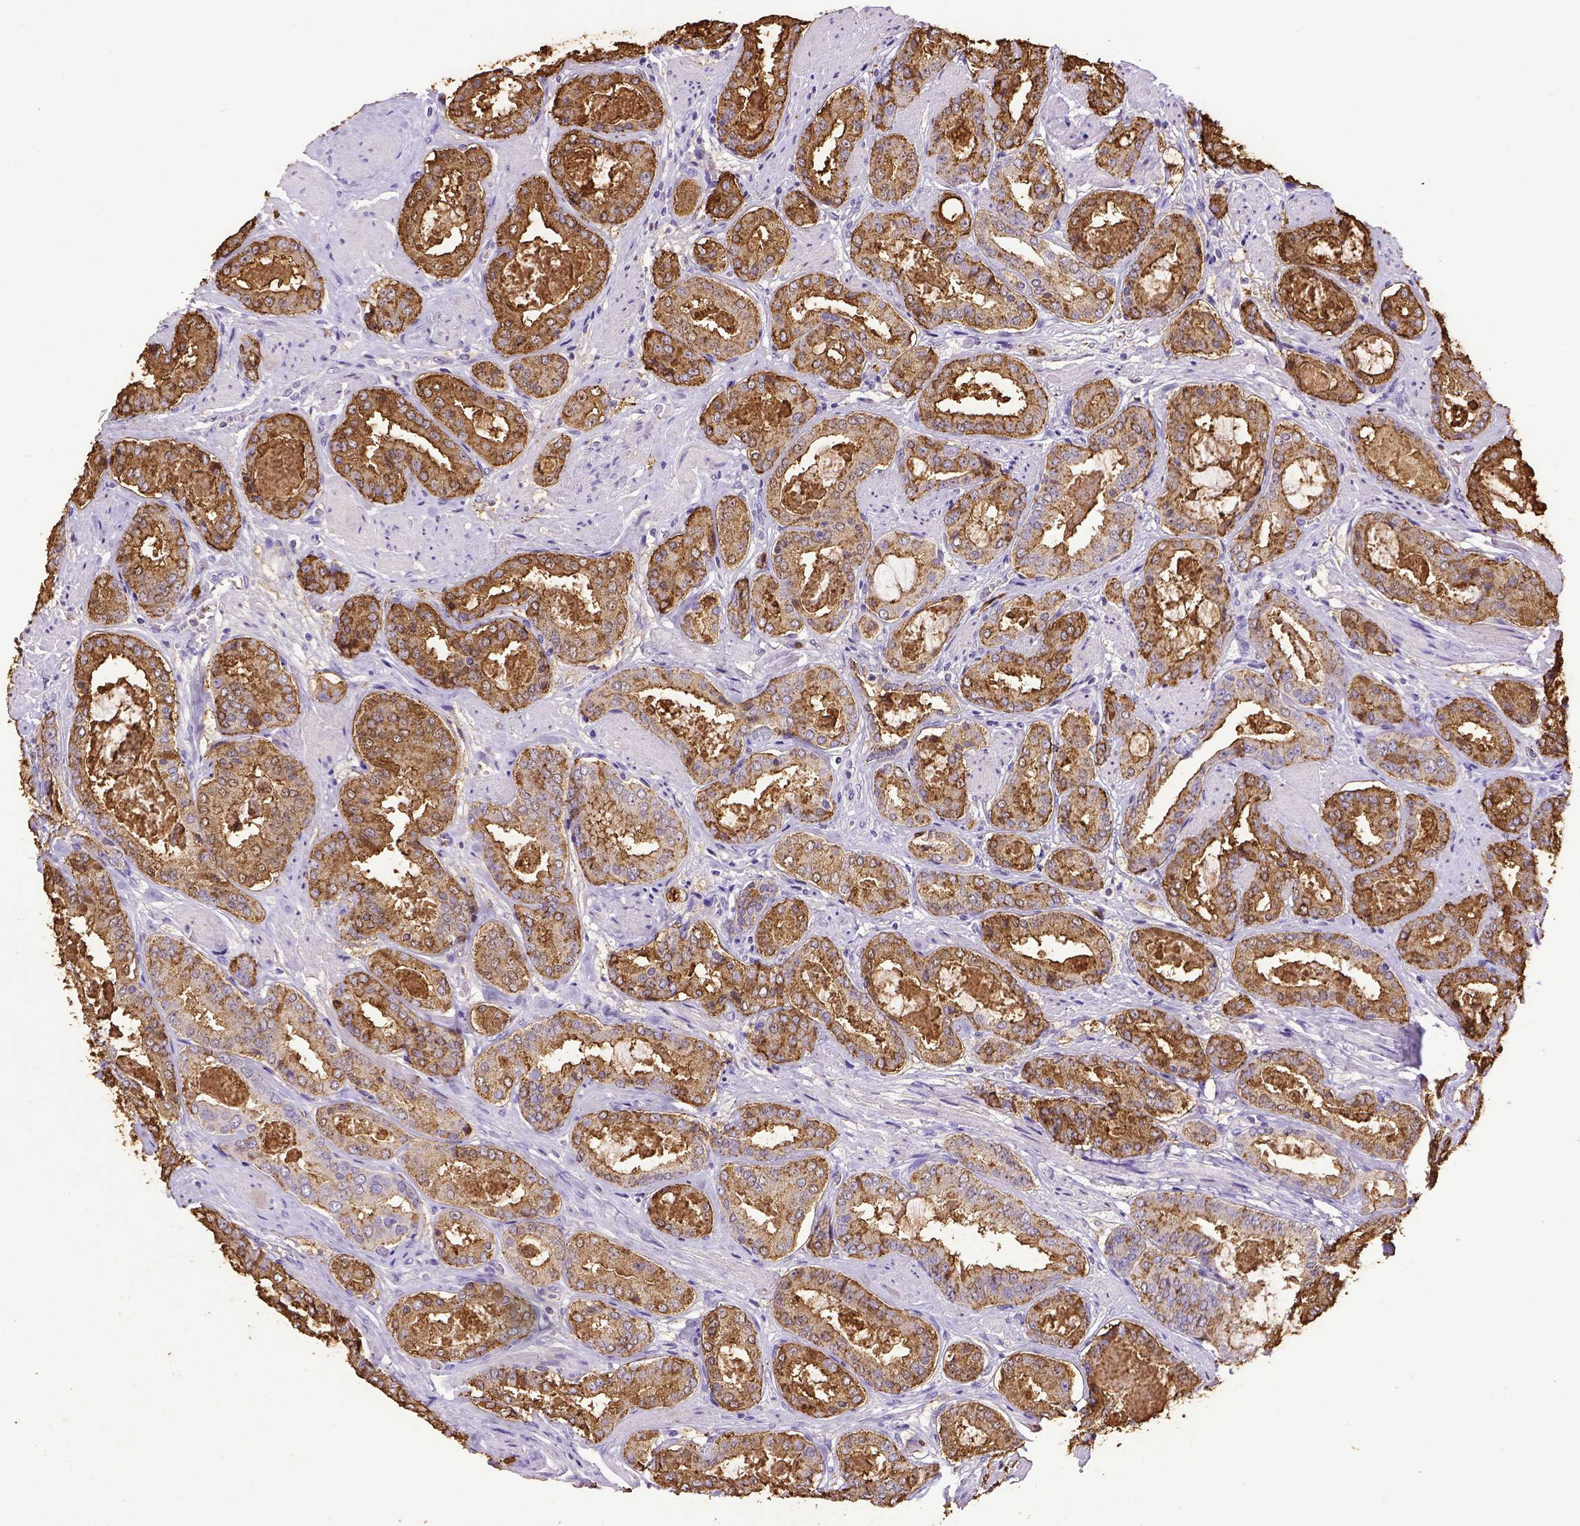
{"staining": {"intensity": "moderate", "quantity": ">75%", "location": "cytoplasmic/membranous"}, "tissue": "prostate cancer", "cell_type": "Tumor cells", "image_type": "cancer", "snomed": [{"axis": "morphology", "description": "Adenocarcinoma, High grade"}, {"axis": "topography", "description": "Prostate"}], "caption": "The micrograph displays a brown stain indicating the presence of a protein in the cytoplasmic/membranous of tumor cells in prostate cancer (adenocarcinoma (high-grade)).", "gene": "B3GAT1", "patient": {"sex": "male", "age": 63}}